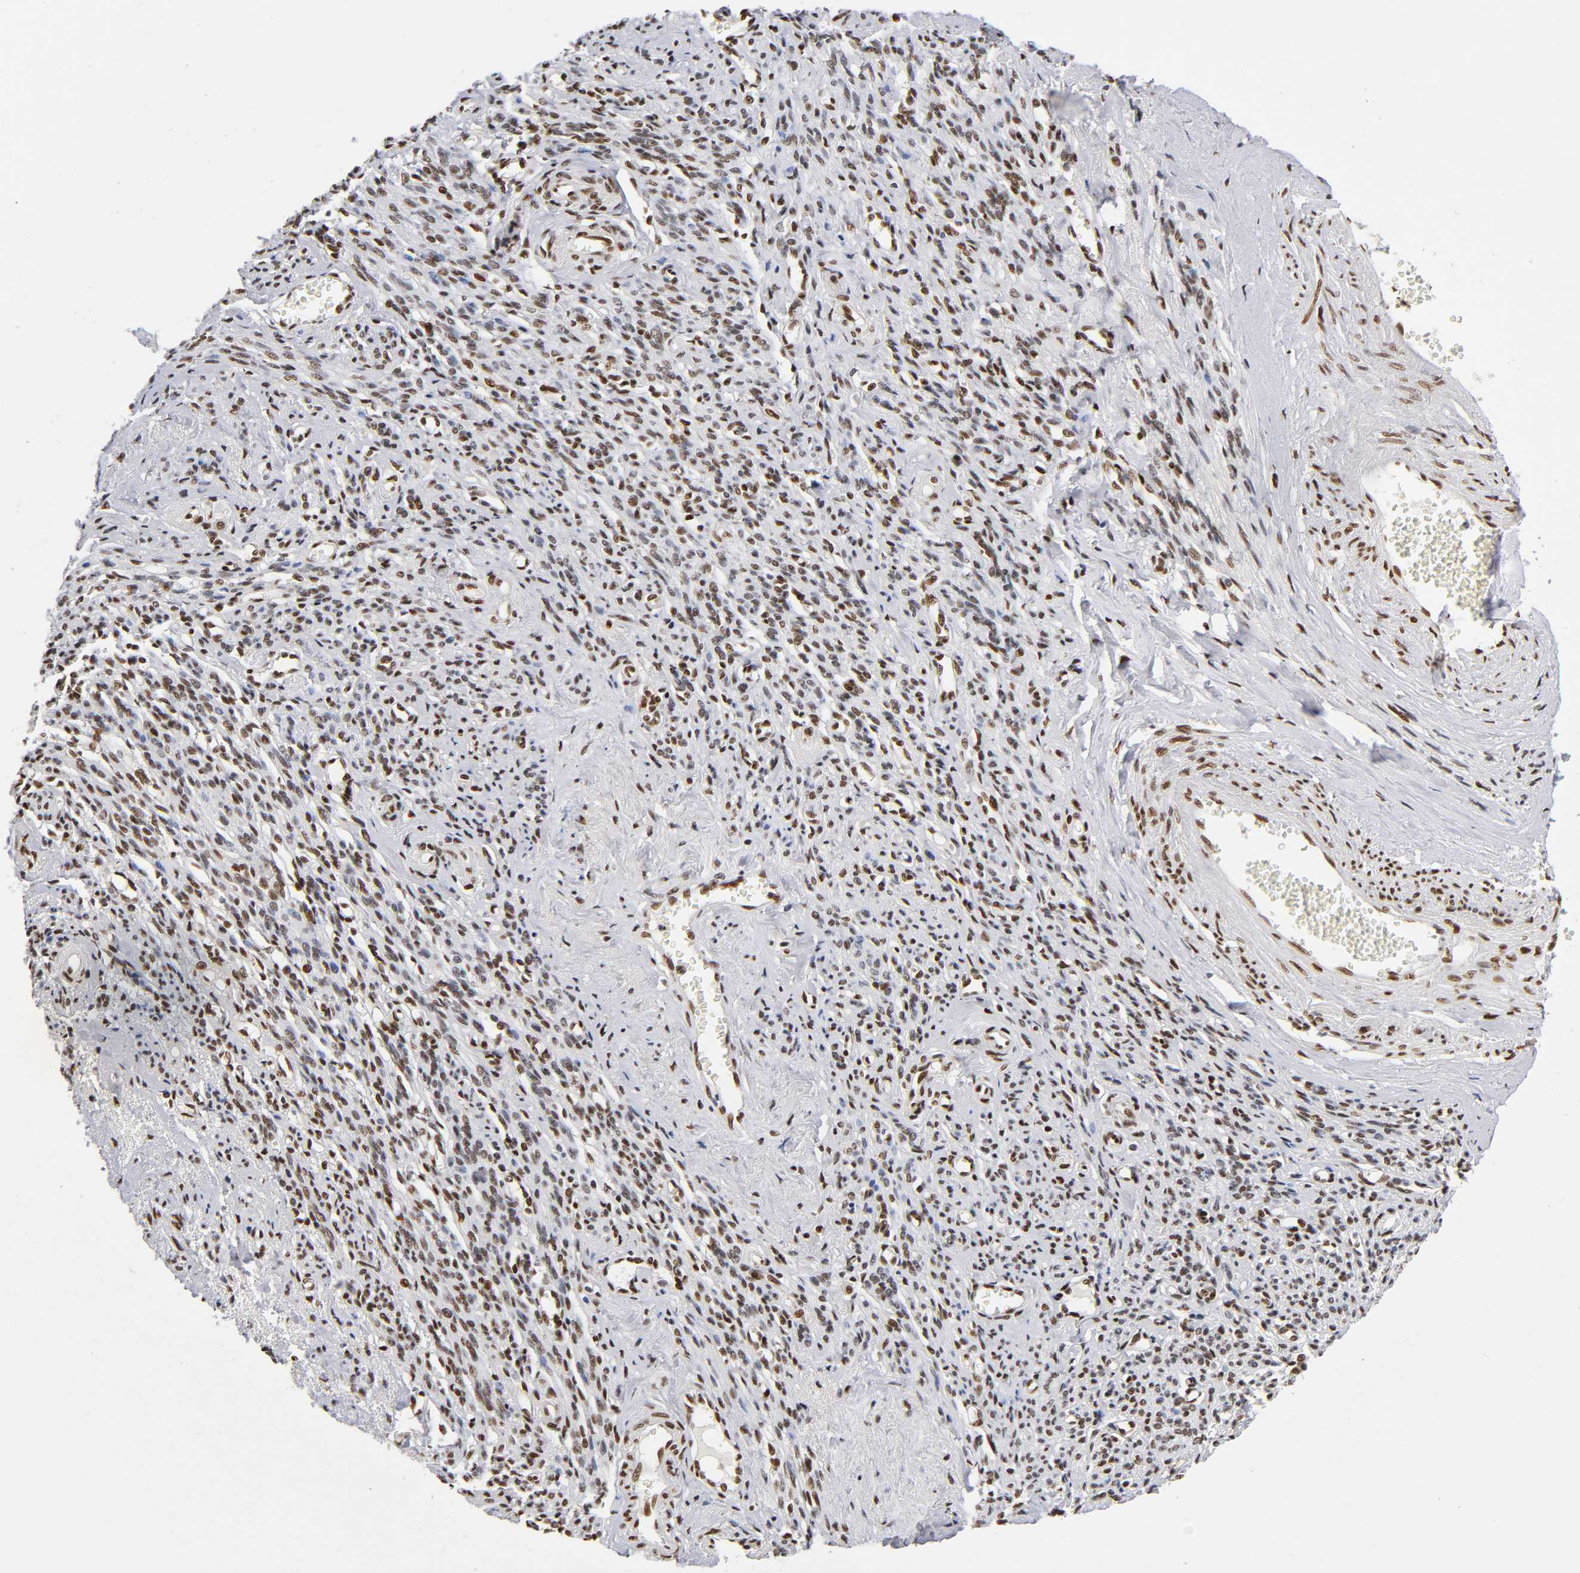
{"staining": {"intensity": "moderate", "quantity": ">75%", "location": "nuclear"}, "tissue": "endometrial cancer", "cell_type": "Tumor cells", "image_type": "cancer", "snomed": [{"axis": "morphology", "description": "Adenocarcinoma, NOS"}, {"axis": "topography", "description": "Endometrium"}], "caption": "DAB immunohistochemical staining of human adenocarcinoma (endometrial) reveals moderate nuclear protein staining in approximately >75% of tumor cells.", "gene": "NR3C1", "patient": {"sex": "female", "age": 75}}